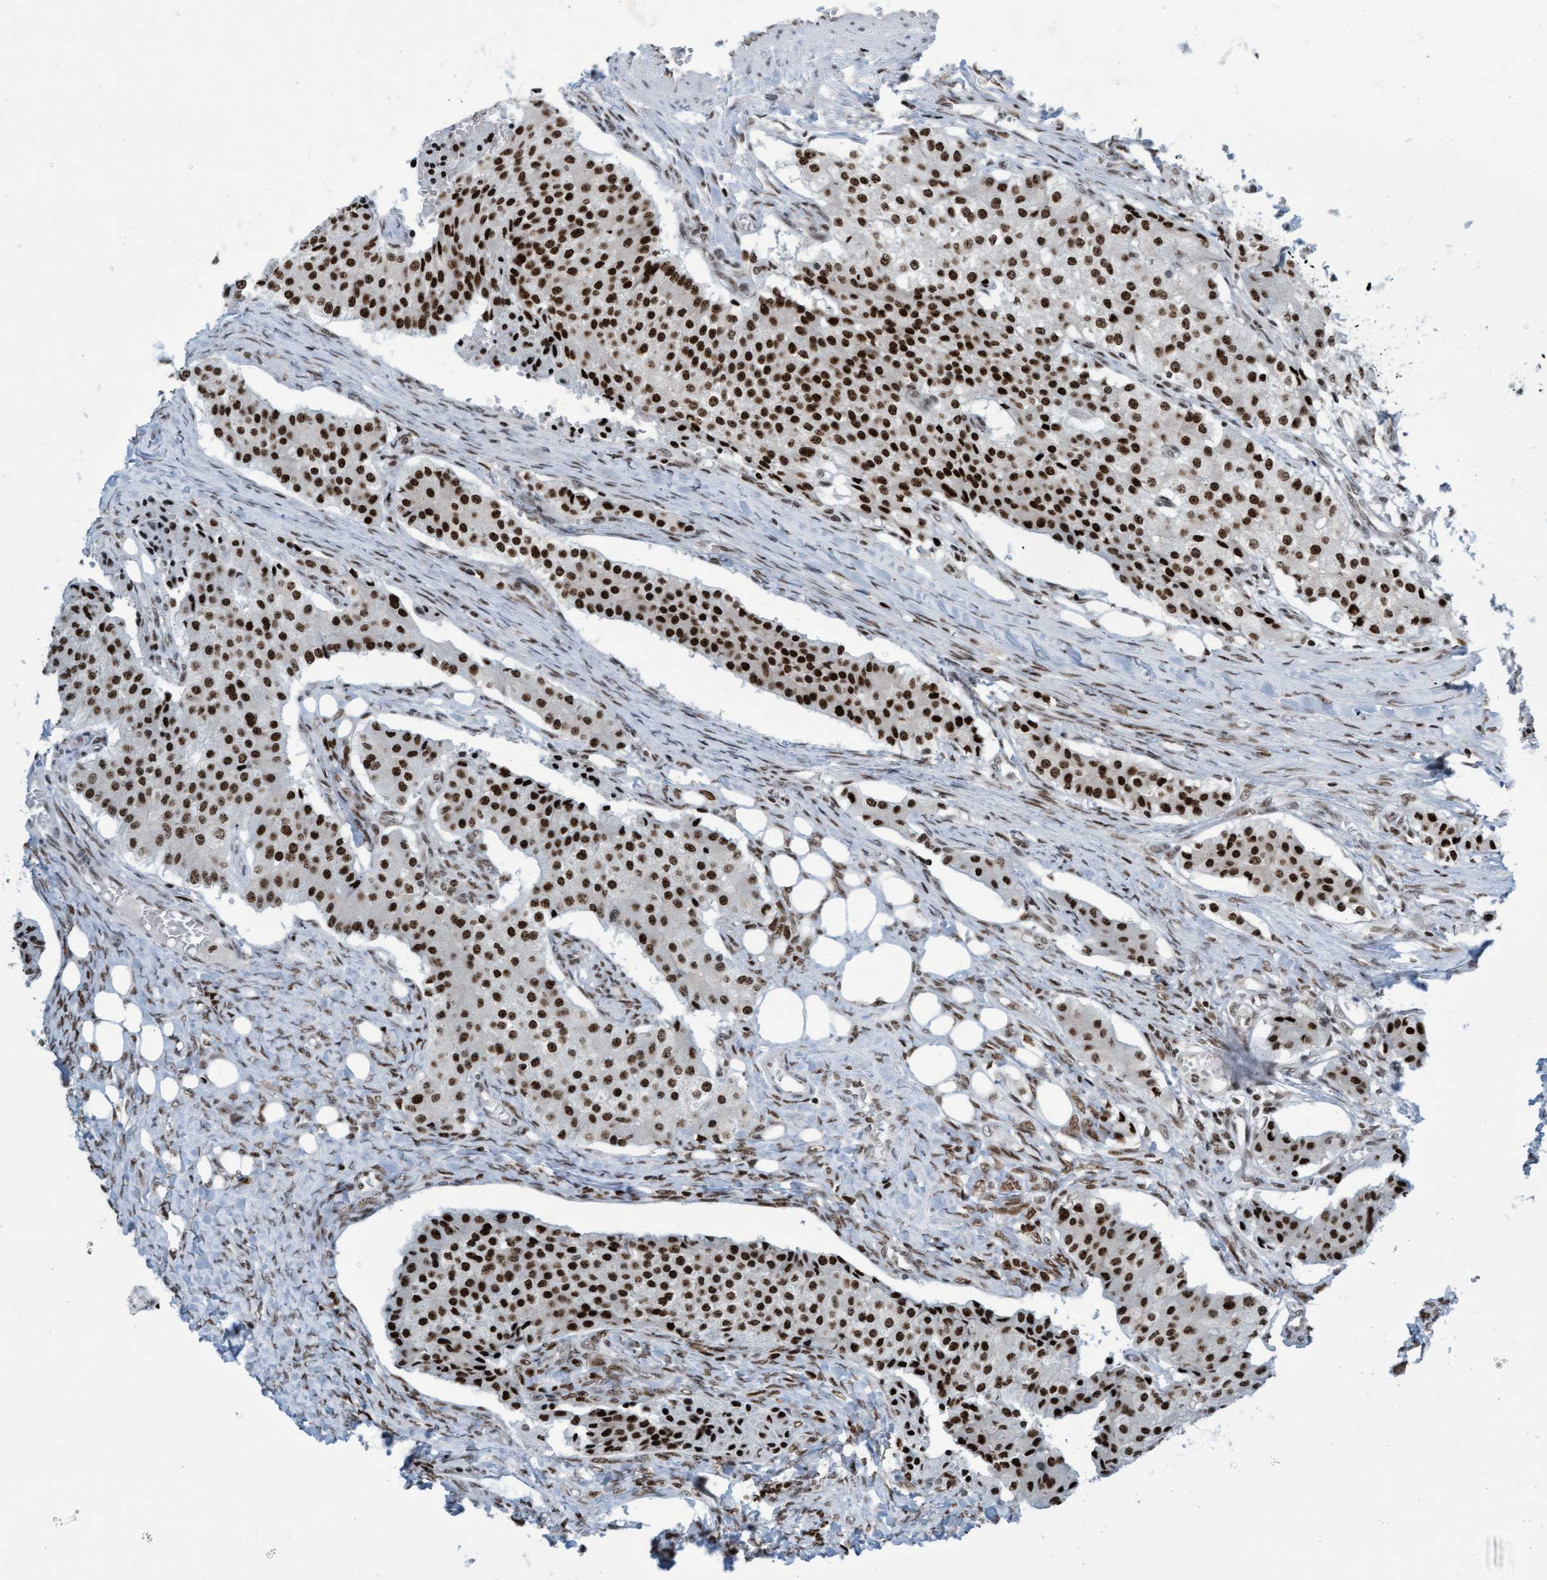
{"staining": {"intensity": "strong", "quantity": ">75%", "location": "nuclear"}, "tissue": "carcinoid", "cell_type": "Tumor cells", "image_type": "cancer", "snomed": [{"axis": "morphology", "description": "Carcinoid, malignant, NOS"}, {"axis": "topography", "description": "Colon"}], "caption": "Carcinoid stained for a protein displays strong nuclear positivity in tumor cells. (brown staining indicates protein expression, while blue staining denotes nuclei).", "gene": "GLRX2", "patient": {"sex": "female", "age": 52}}